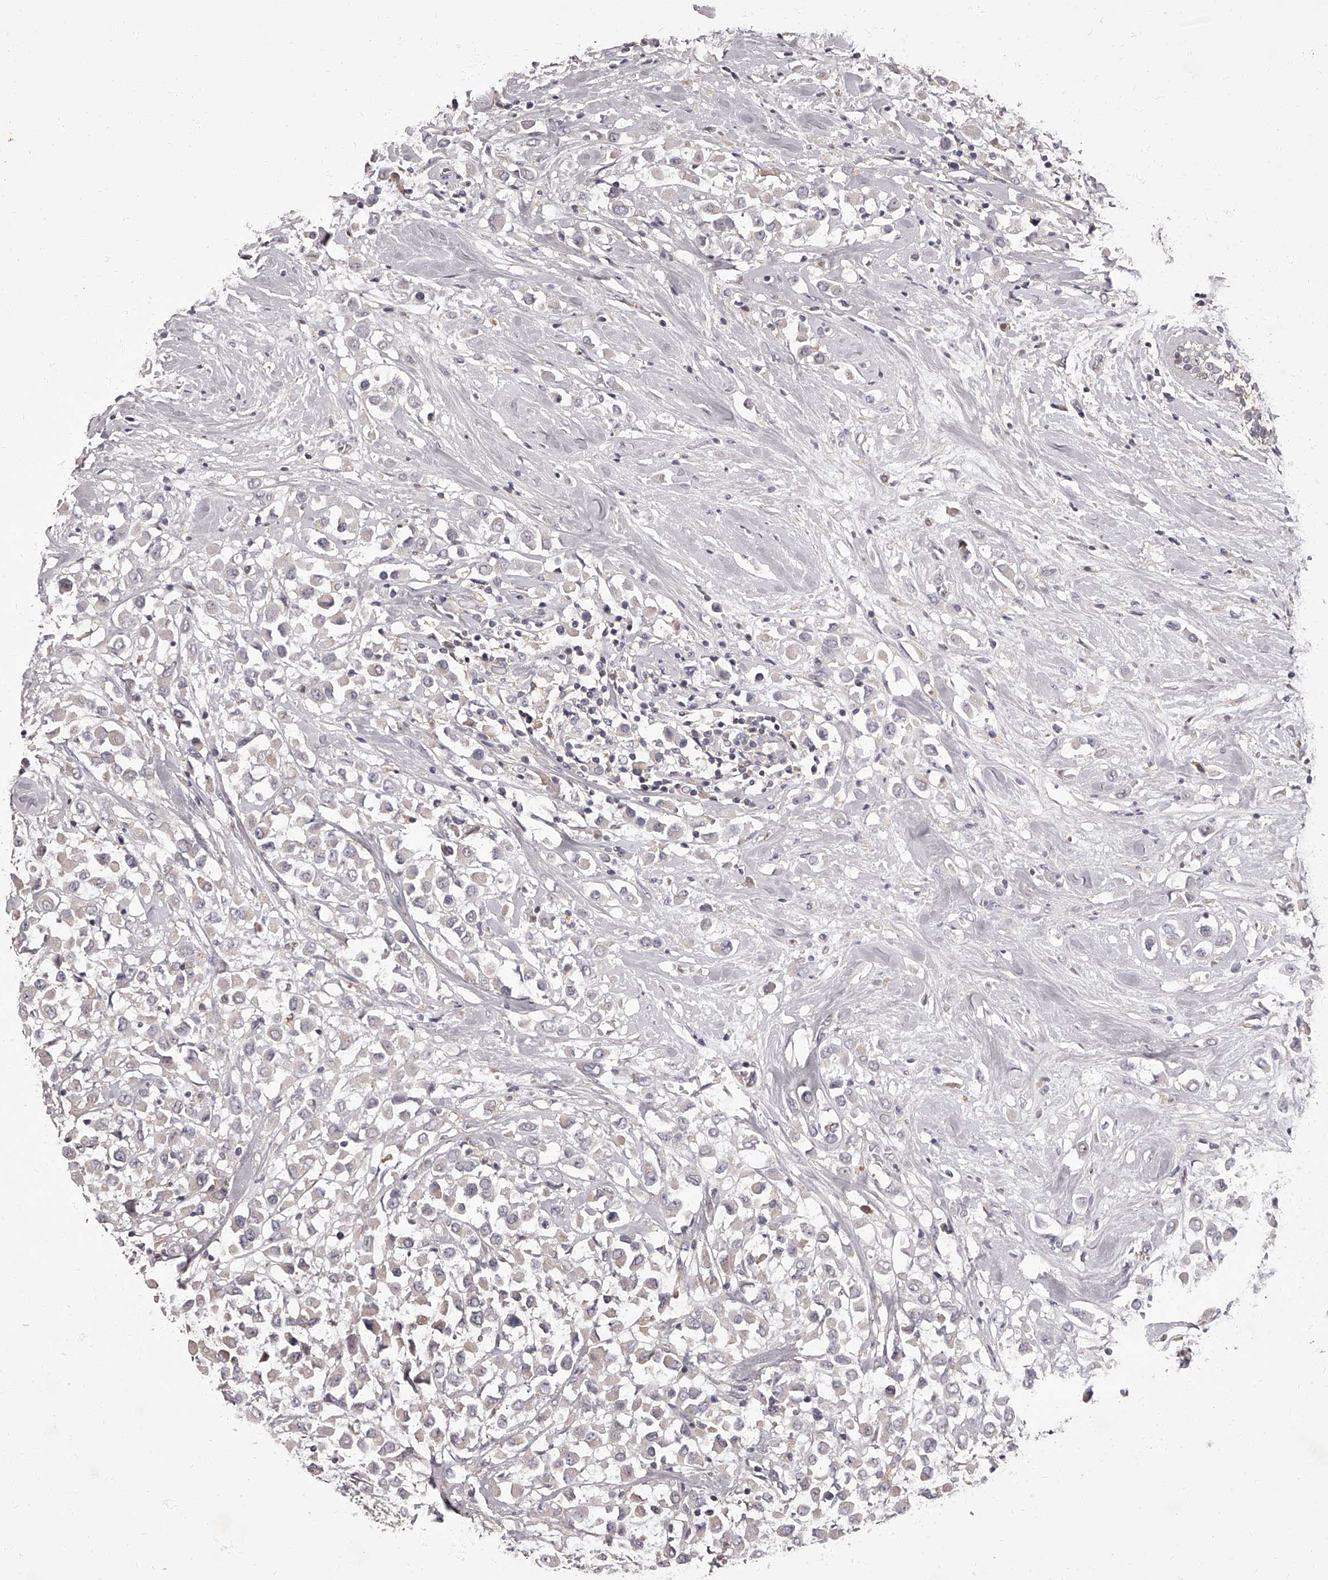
{"staining": {"intensity": "negative", "quantity": "none", "location": "none"}, "tissue": "breast cancer", "cell_type": "Tumor cells", "image_type": "cancer", "snomed": [{"axis": "morphology", "description": "Duct carcinoma"}, {"axis": "topography", "description": "Breast"}], "caption": "High magnification brightfield microscopy of breast cancer stained with DAB (3,3'-diaminobenzidine) (brown) and counterstained with hematoxylin (blue): tumor cells show no significant expression. (Brightfield microscopy of DAB IHC at high magnification).", "gene": "APEH", "patient": {"sex": "female", "age": 61}}